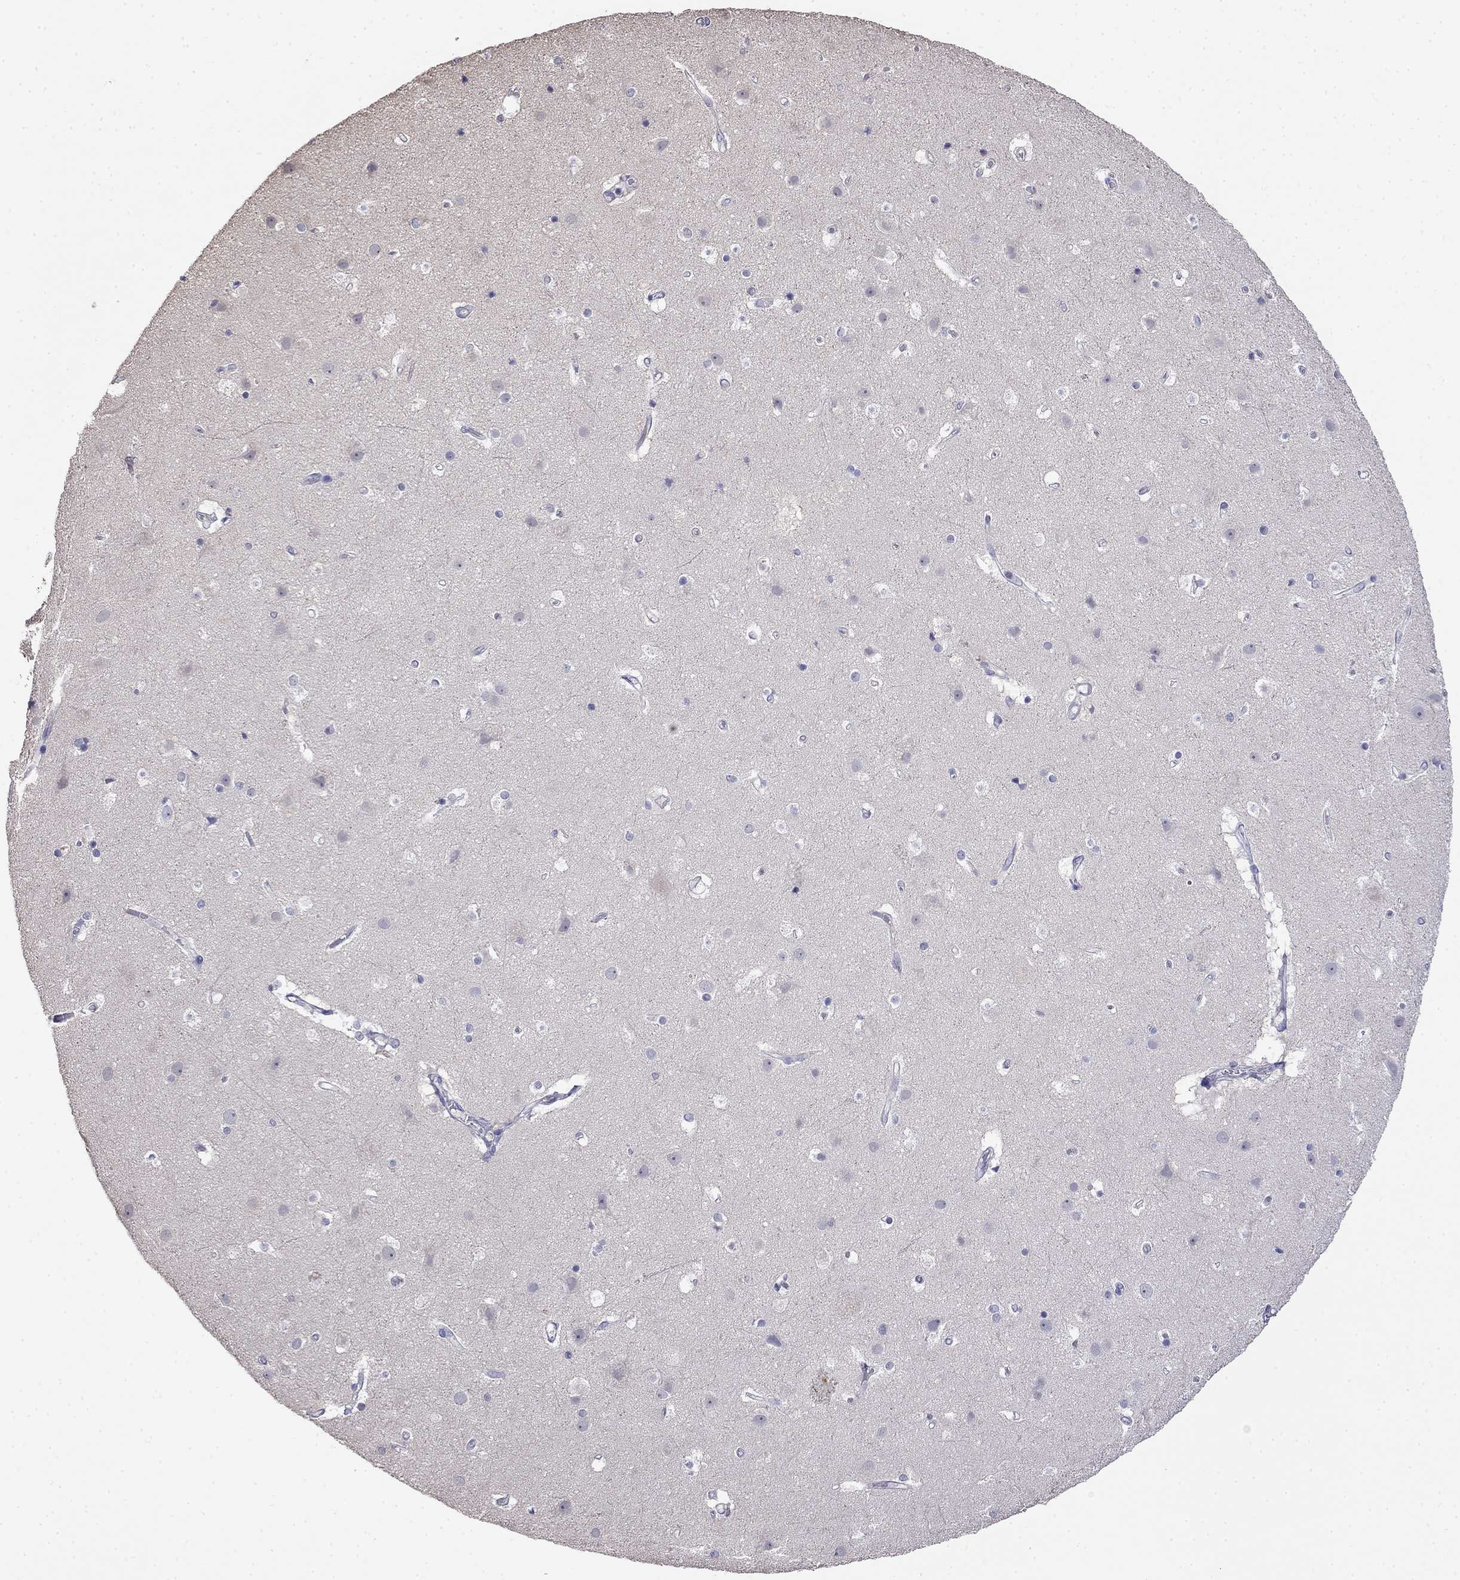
{"staining": {"intensity": "negative", "quantity": "none", "location": "none"}, "tissue": "cerebral cortex", "cell_type": "Endothelial cells", "image_type": "normal", "snomed": [{"axis": "morphology", "description": "Normal tissue, NOS"}, {"axis": "topography", "description": "Cerebral cortex"}], "caption": "The histopathology image shows no staining of endothelial cells in benign cerebral cortex.", "gene": "GUCA1B", "patient": {"sex": "female", "age": 52}}